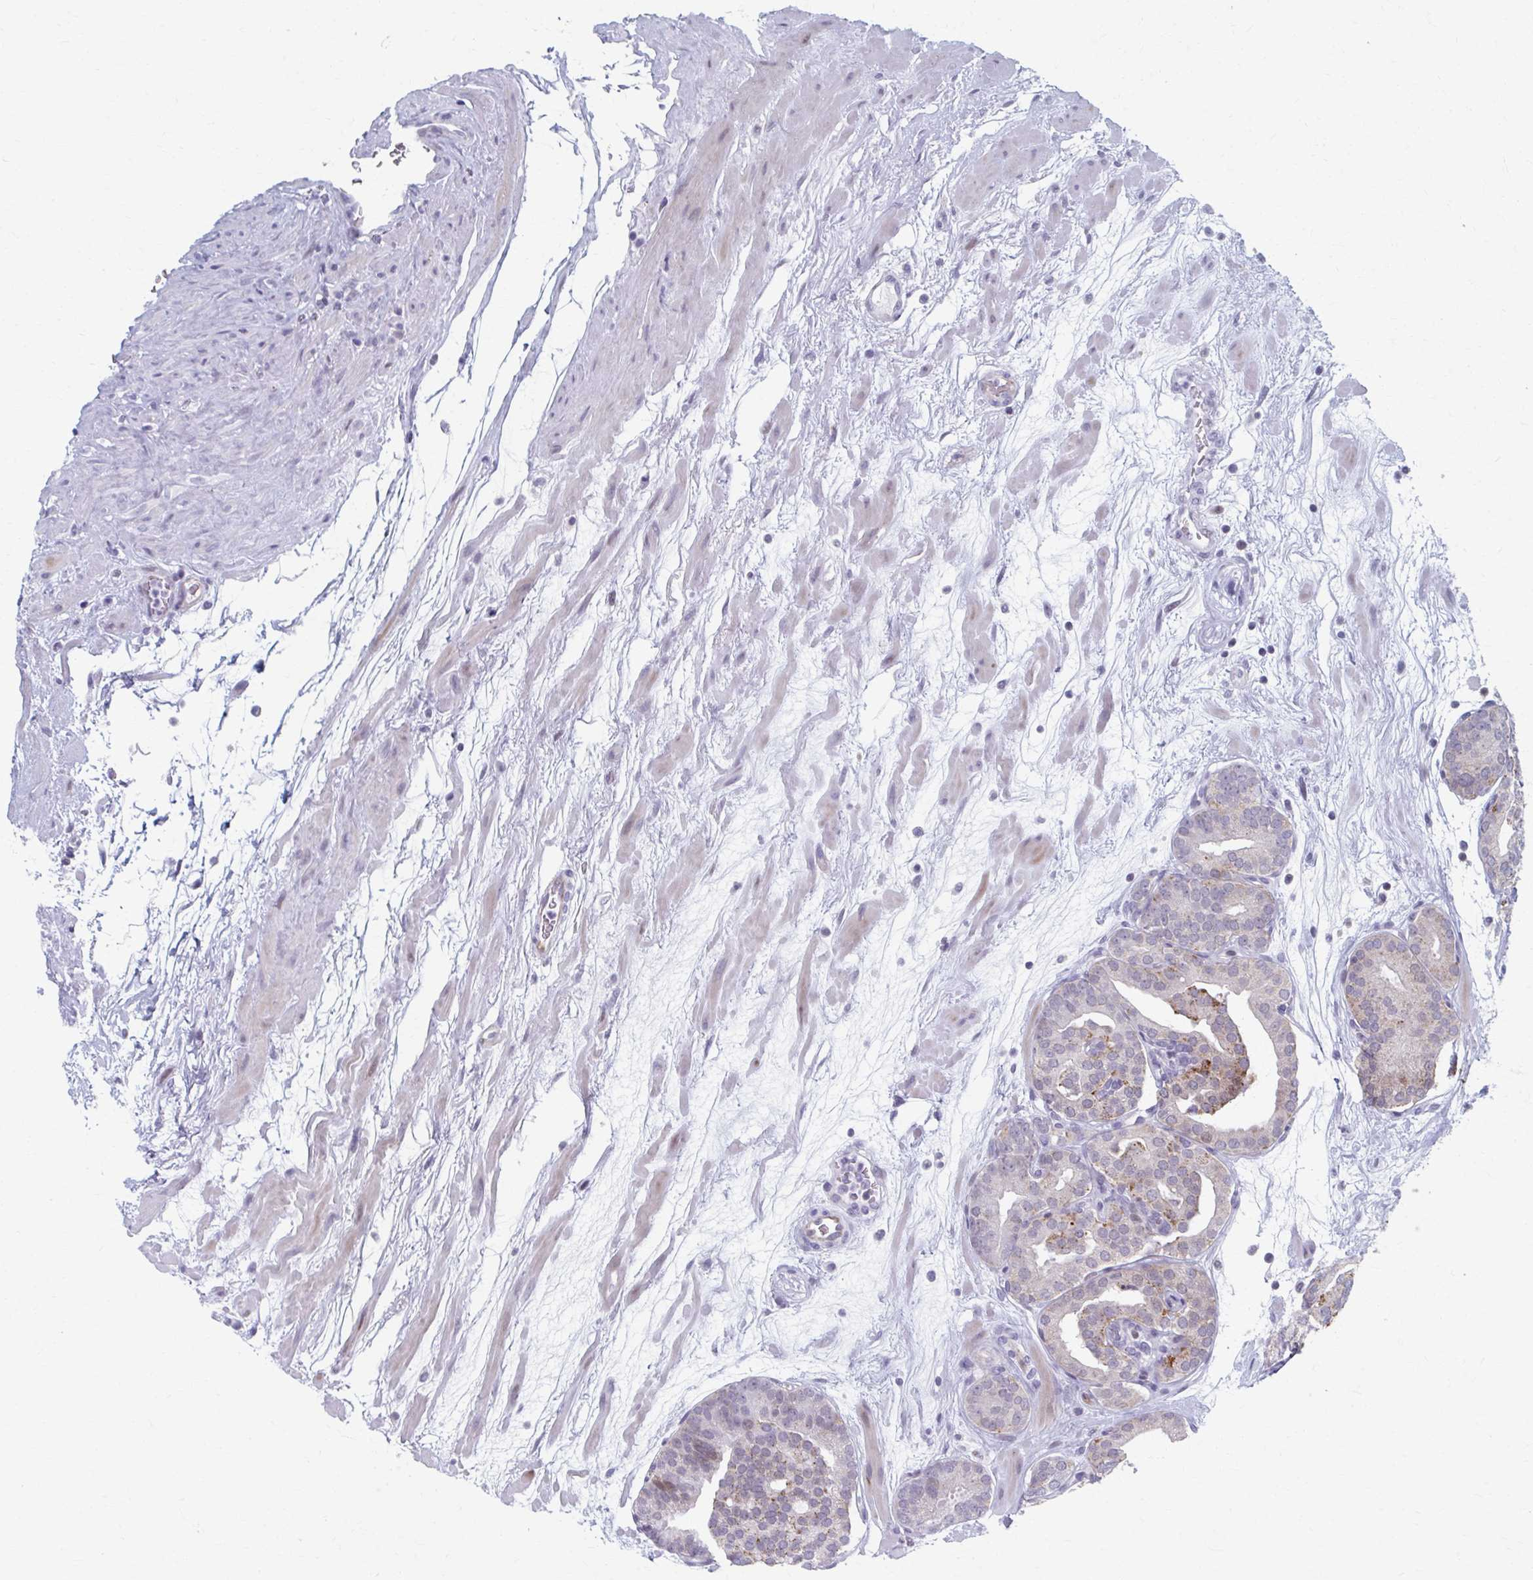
{"staining": {"intensity": "moderate", "quantity": "<25%", "location": "cytoplasmic/membranous"}, "tissue": "prostate cancer", "cell_type": "Tumor cells", "image_type": "cancer", "snomed": [{"axis": "morphology", "description": "Adenocarcinoma, High grade"}, {"axis": "topography", "description": "Prostate"}], "caption": "Protein expression analysis of prostate cancer (adenocarcinoma (high-grade)) exhibits moderate cytoplasmic/membranous positivity in approximately <25% of tumor cells.", "gene": "ABHD16B", "patient": {"sex": "male", "age": 66}}